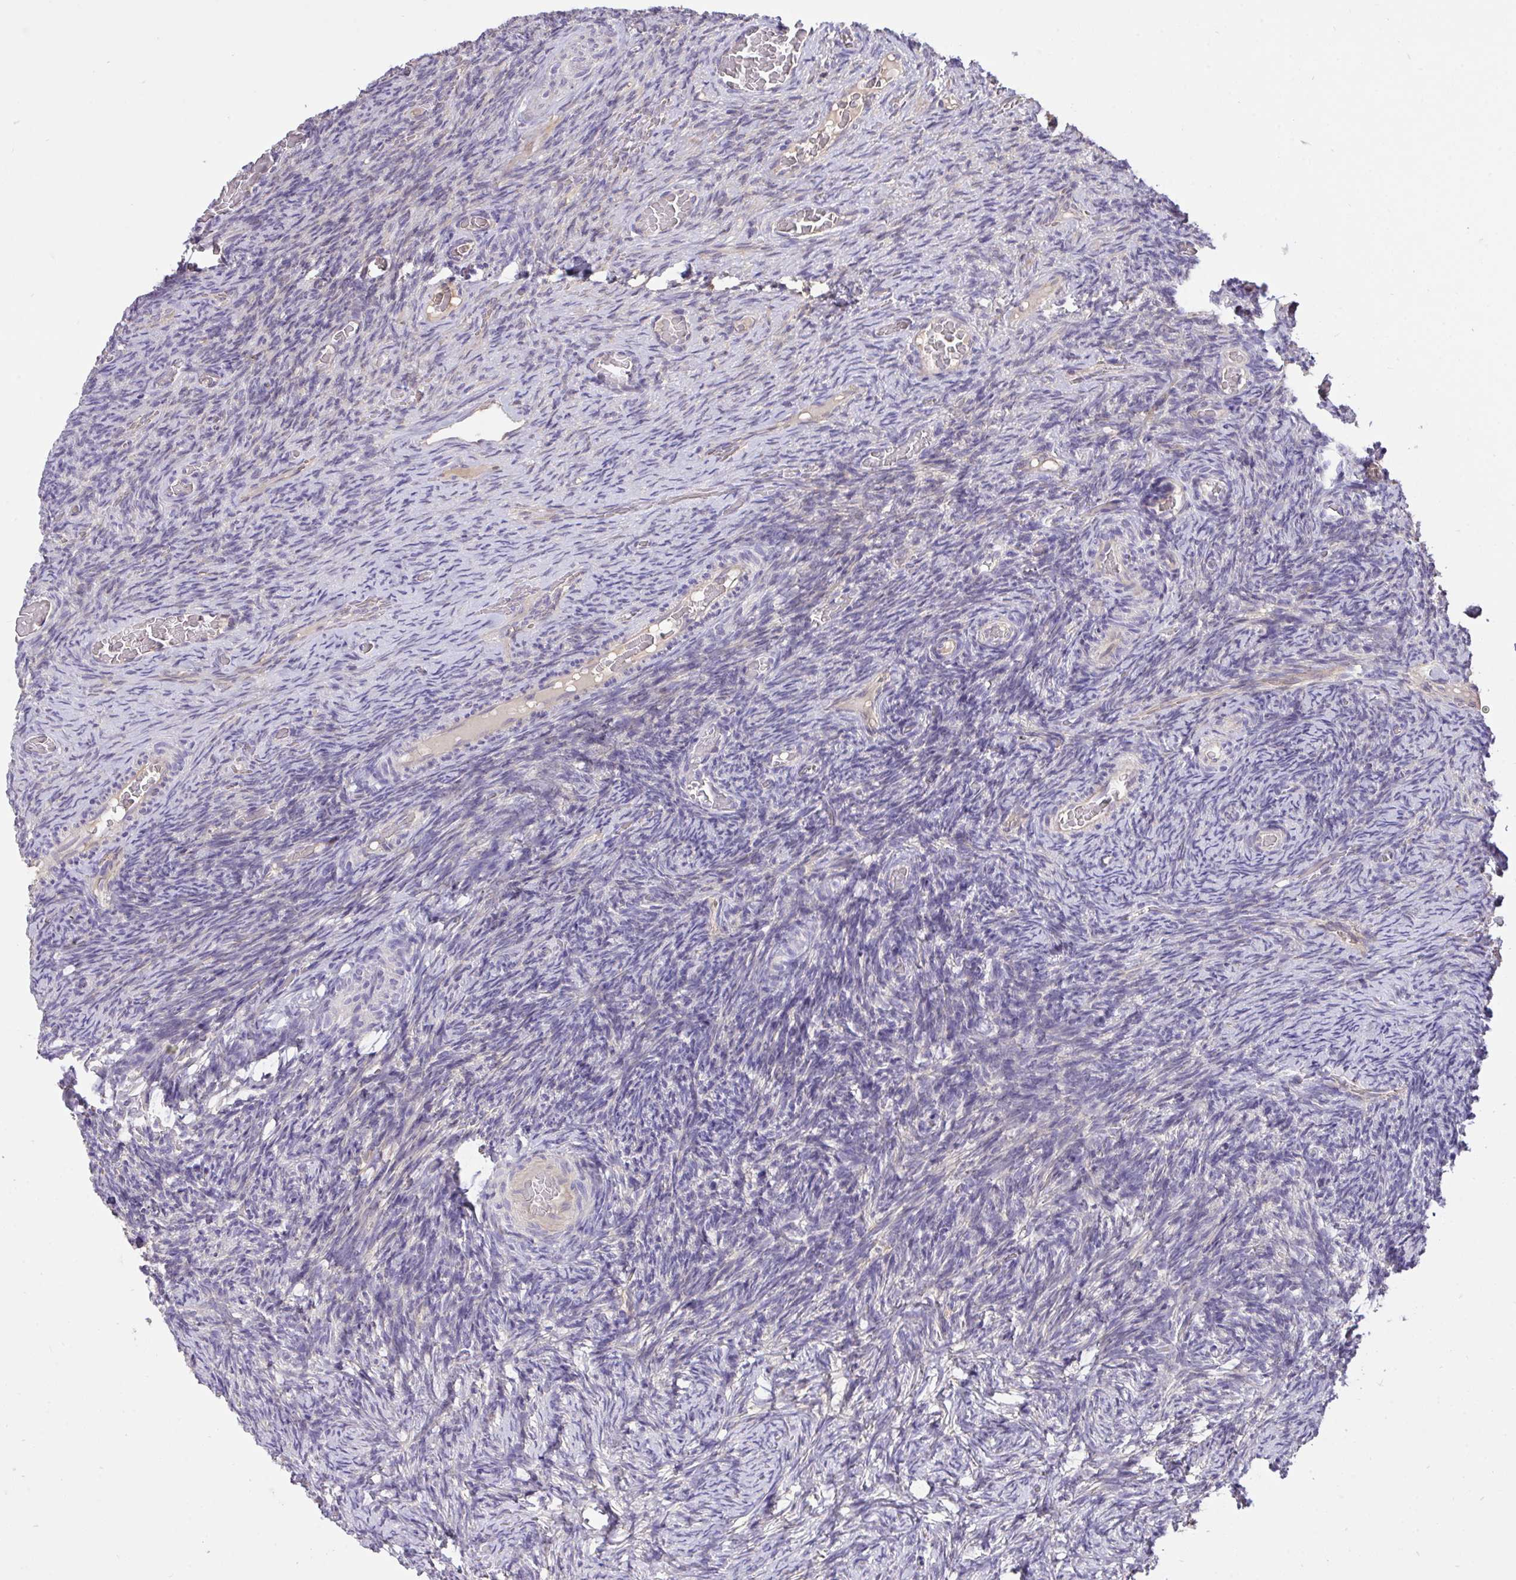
{"staining": {"intensity": "negative", "quantity": "none", "location": "none"}, "tissue": "ovary", "cell_type": "Follicle cells", "image_type": "normal", "snomed": [{"axis": "morphology", "description": "Normal tissue, NOS"}, {"axis": "topography", "description": "Ovary"}], "caption": "The image shows no significant expression in follicle cells of ovary.", "gene": "C19orf54", "patient": {"sex": "female", "age": 34}}